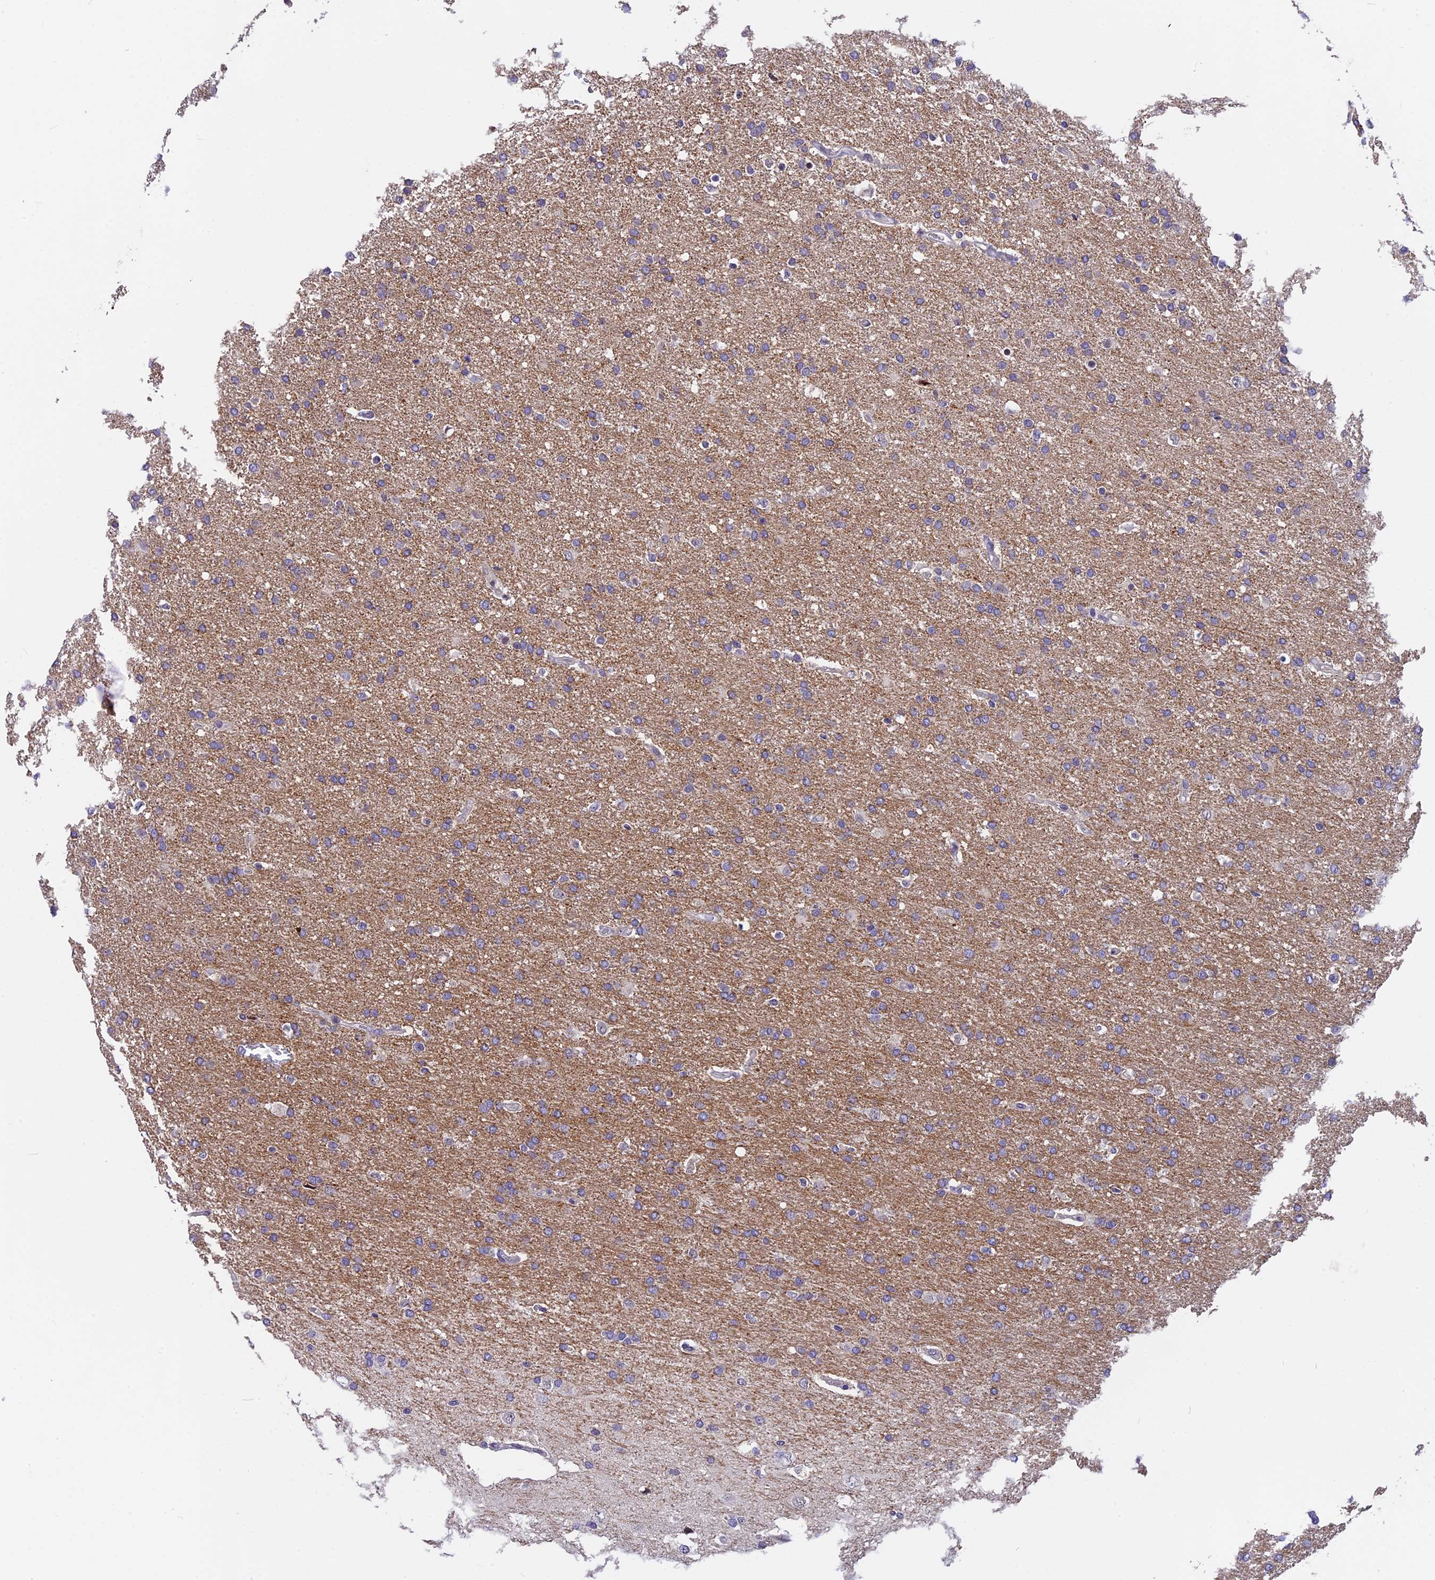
{"staining": {"intensity": "negative", "quantity": "none", "location": "none"}, "tissue": "glioma", "cell_type": "Tumor cells", "image_type": "cancer", "snomed": [{"axis": "morphology", "description": "Glioma, malignant, High grade"}, {"axis": "topography", "description": "Brain"}], "caption": "DAB immunohistochemical staining of high-grade glioma (malignant) displays no significant expression in tumor cells.", "gene": "ANKRD34B", "patient": {"sex": "male", "age": 72}}